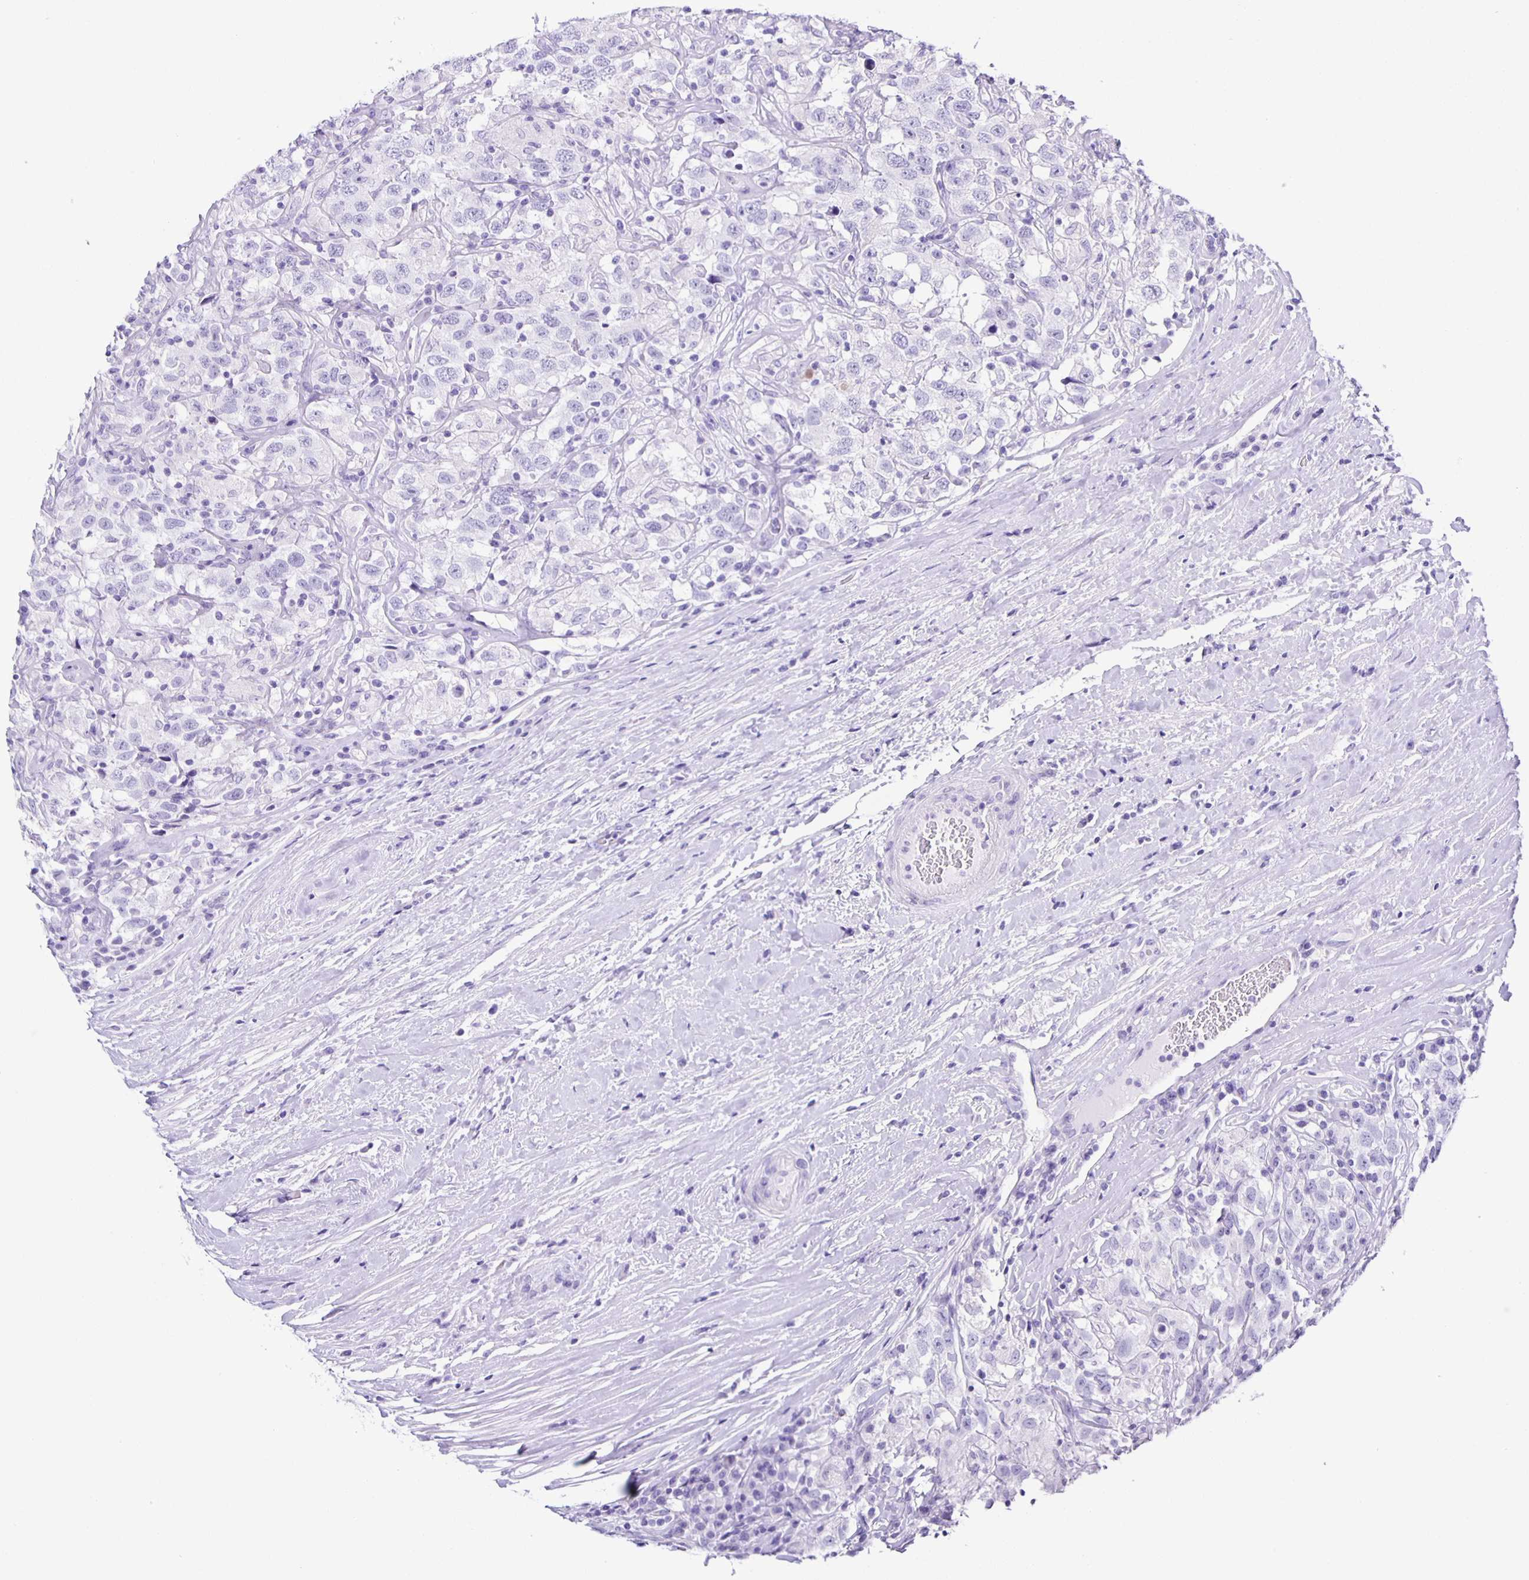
{"staining": {"intensity": "negative", "quantity": "none", "location": "none"}, "tissue": "testis cancer", "cell_type": "Tumor cells", "image_type": "cancer", "snomed": [{"axis": "morphology", "description": "Seminoma, NOS"}, {"axis": "topography", "description": "Testis"}], "caption": "Immunohistochemistry (IHC) micrograph of neoplastic tissue: testis cancer stained with DAB reveals no significant protein positivity in tumor cells.", "gene": "AQP6", "patient": {"sex": "male", "age": 41}}